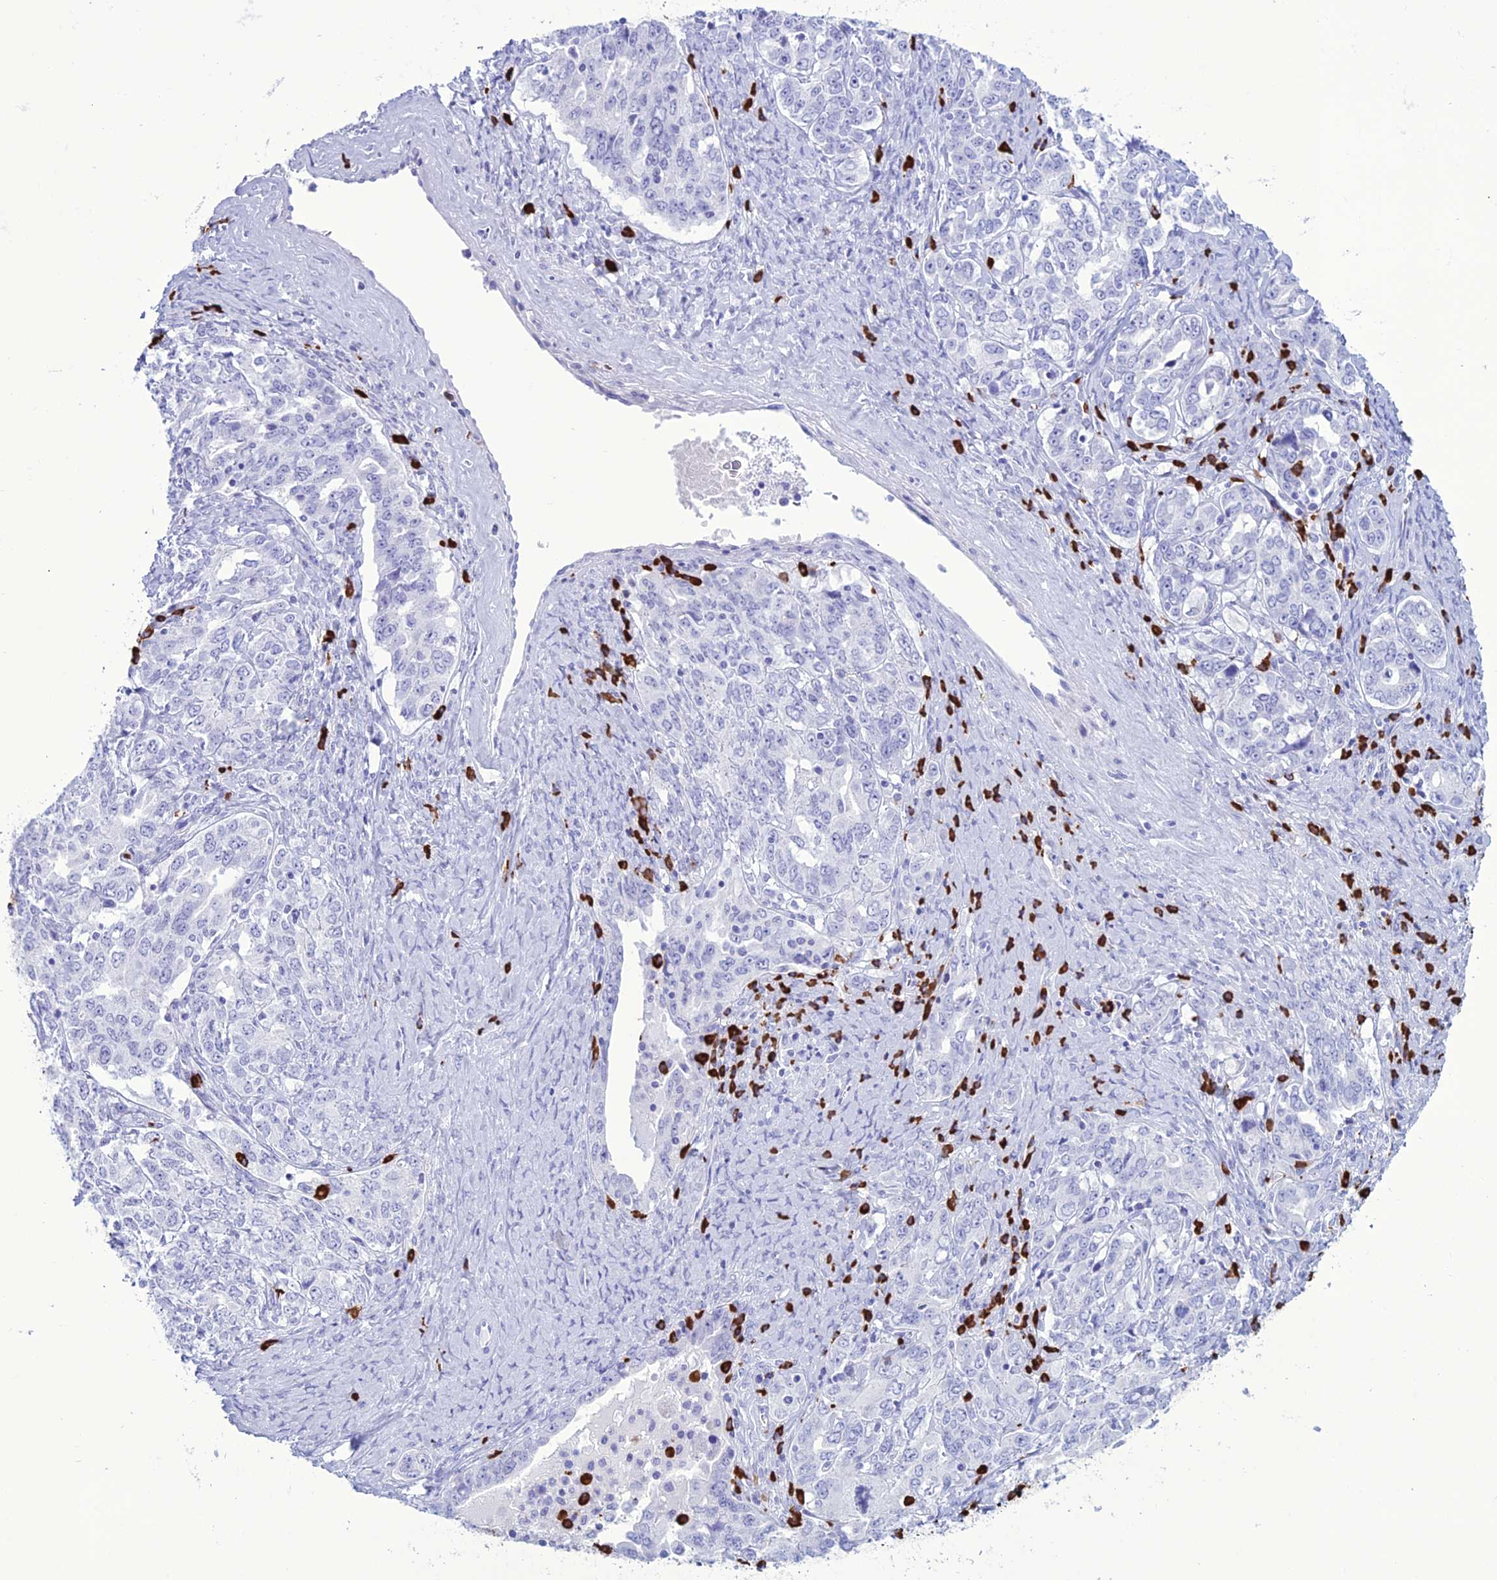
{"staining": {"intensity": "negative", "quantity": "none", "location": "none"}, "tissue": "ovarian cancer", "cell_type": "Tumor cells", "image_type": "cancer", "snomed": [{"axis": "morphology", "description": "Carcinoma, endometroid"}, {"axis": "topography", "description": "Ovary"}], "caption": "The immunohistochemistry (IHC) histopathology image has no significant staining in tumor cells of ovarian endometroid carcinoma tissue.", "gene": "MZB1", "patient": {"sex": "female", "age": 62}}